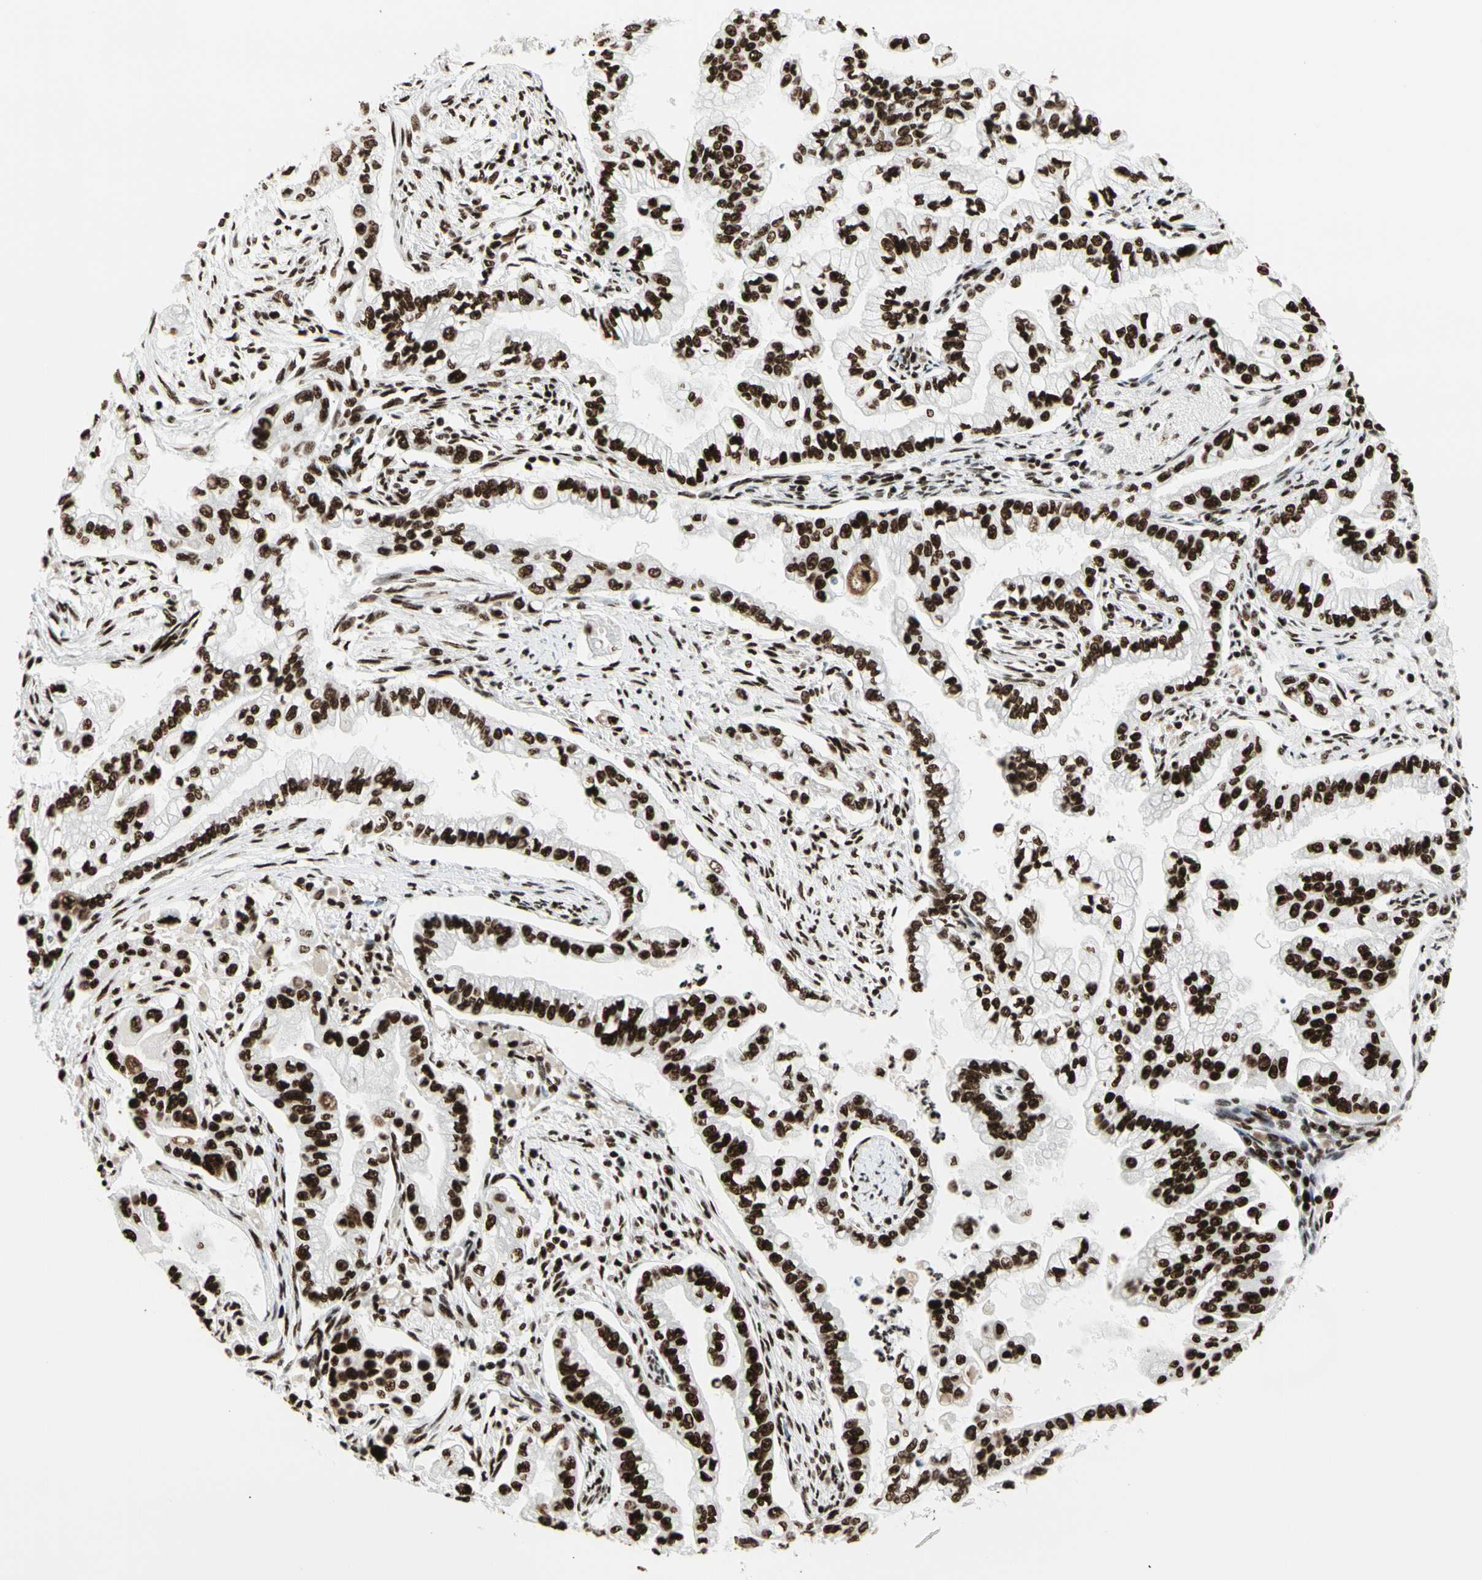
{"staining": {"intensity": "strong", "quantity": ">75%", "location": "nuclear"}, "tissue": "pancreatic cancer", "cell_type": "Tumor cells", "image_type": "cancer", "snomed": [{"axis": "morphology", "description": "Normal tissue, NOS"}, {"axis": "topography", "description": "Pancreas"}], "caption": "Pancreatic cancer stained with immunohistochemistry demonstrates strong nuclear staining in about >75% of tumor cells.", "gene": "CCAR1", "patient": {"sex": "male", "age": 42}}